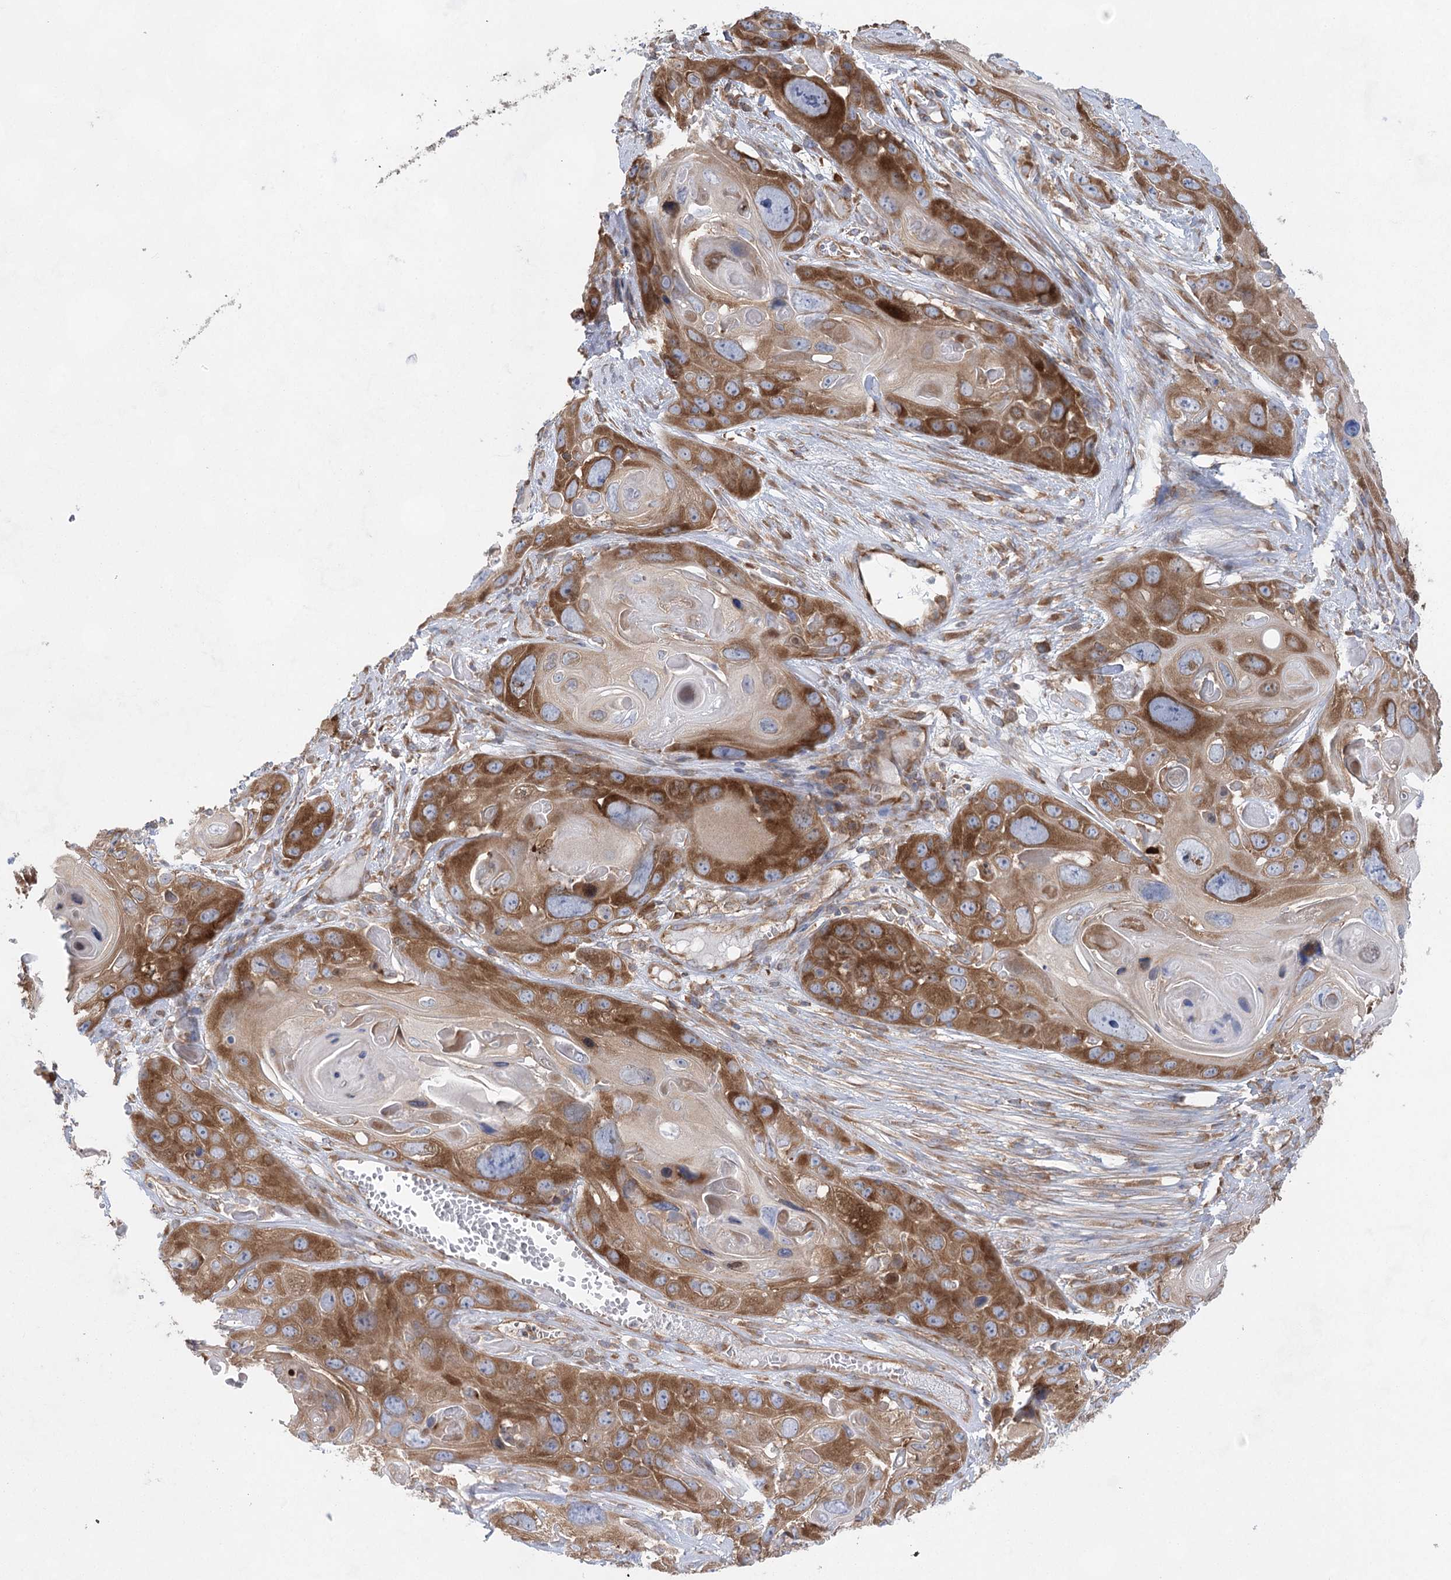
{"staining": {"intensity": "strong", "quantity": ">75%", "location": "cytoplasmic/membranous"}, "tissue": "skin cancer", "cell_type": "Tumor cells", "image_type": "cancer", "snomed": [{"axis": "morphology", "description": "Squamous cell carcinoma, NOS"}, {"axis": "topography", "description": "Skin"}], "caption": "Tumor cells exhibit high levels of strong cytoplasmic/membranous staining in about >75% of cells in human squamous cell carcinoma (skin). (DAB = brown stain, brightfield microscopy at high magnification).", "gene": "EIF3A", "patient": {"sex": "male", "age": 55}}